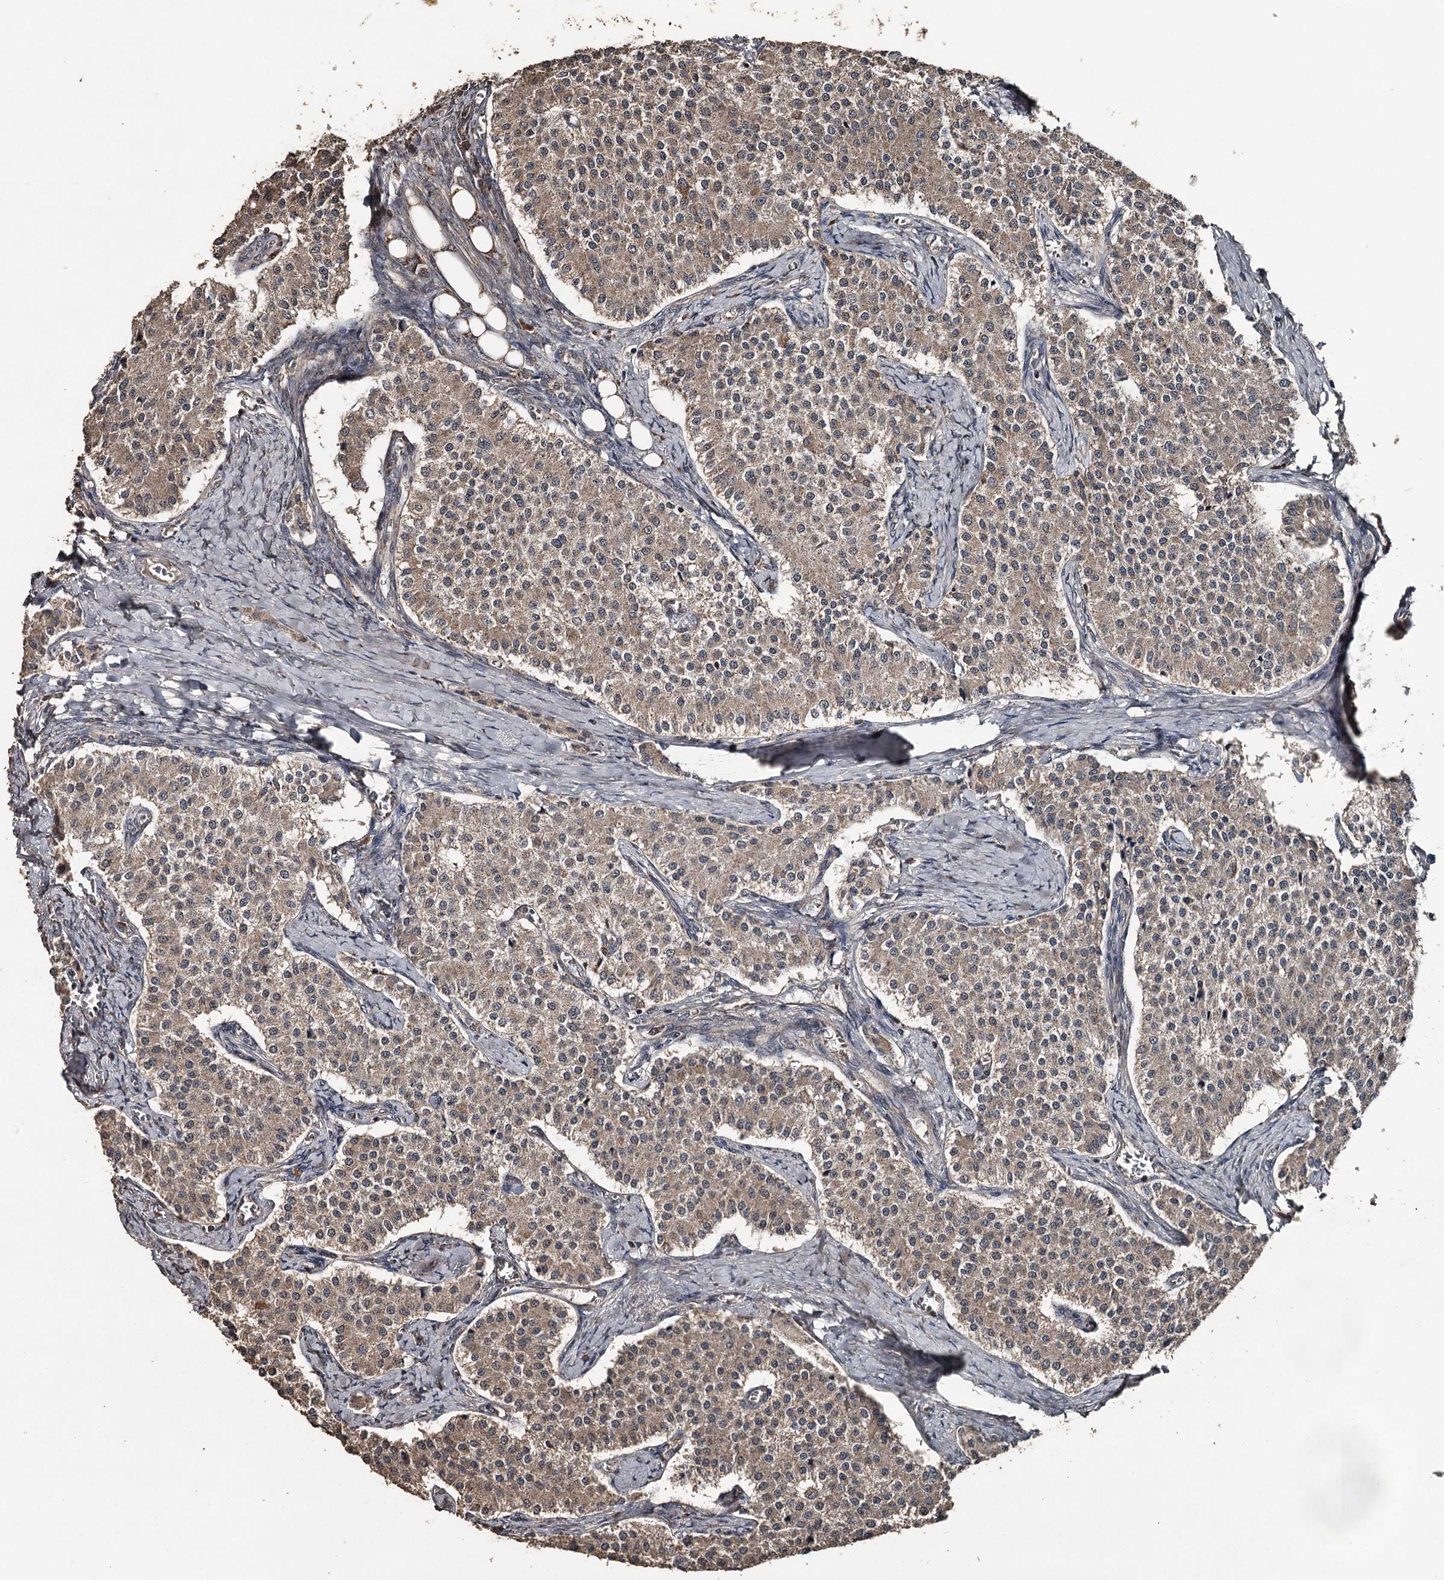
{"staining": {"intensity": "moderate", "quantity": ">75%", "location": "cytoplasmic/membranous"}, "tissue": "carcinoid", "cell_type": "Tumor cells", "image_type": "cancer", "snomed": [{"axis": "morphology", "description": "Carcinoid, malignant, NOS"}, {"axis": "topography", "description": "Colon"}], "caption": "A medium amount of moderate cytoplasmic/membranous positivity is seen in about >75% of tumor cells in malignant carcinoid tissue. The staining was performed using DAB, with brown indicating positive protein expression. Nuclei are stained blue with hematoxylin.", "gene": "WIPI1", "patient": {"sex": "female", "age": 52}}